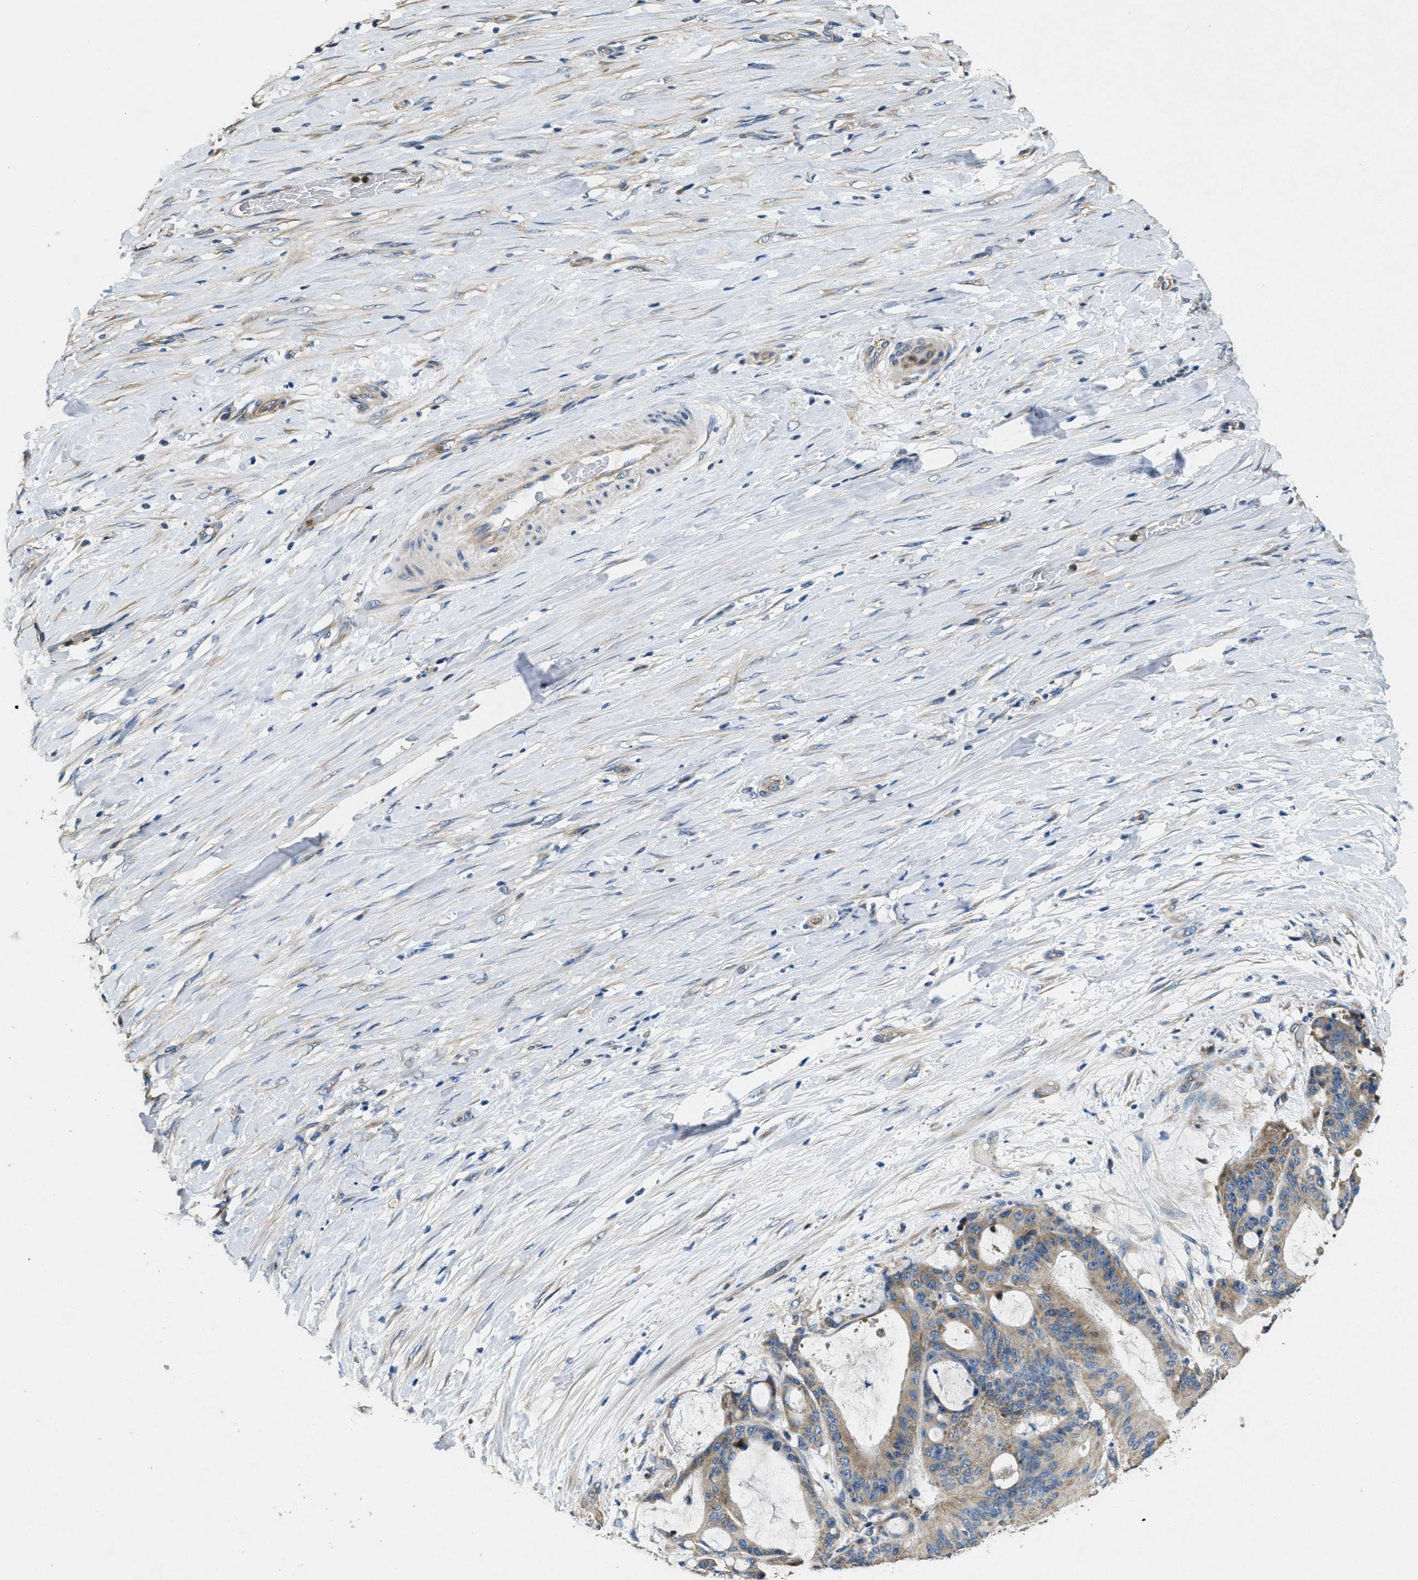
{"staining": {"intensity": "moderate", "quantity": "<25%", "location": "cytoplasmic/membranous"}, "tissue": "liver cancer", "cell_type": "Tumor cells", "image_type": "cancer", "snomed": [{"axis": "morphology", "description": "Cholangiocarcinoma"}, {"axis": "topography", "description": "Liver"}], "caption": "IHC (DAB) staining of liver cancer (cholangiocarcinoma) shows moderate cytoplasmic/membranous protein expression in approximately <25% of tumor cells.", "gene": "TOMM70", "patient": {"sex": "female", "age": 73}}